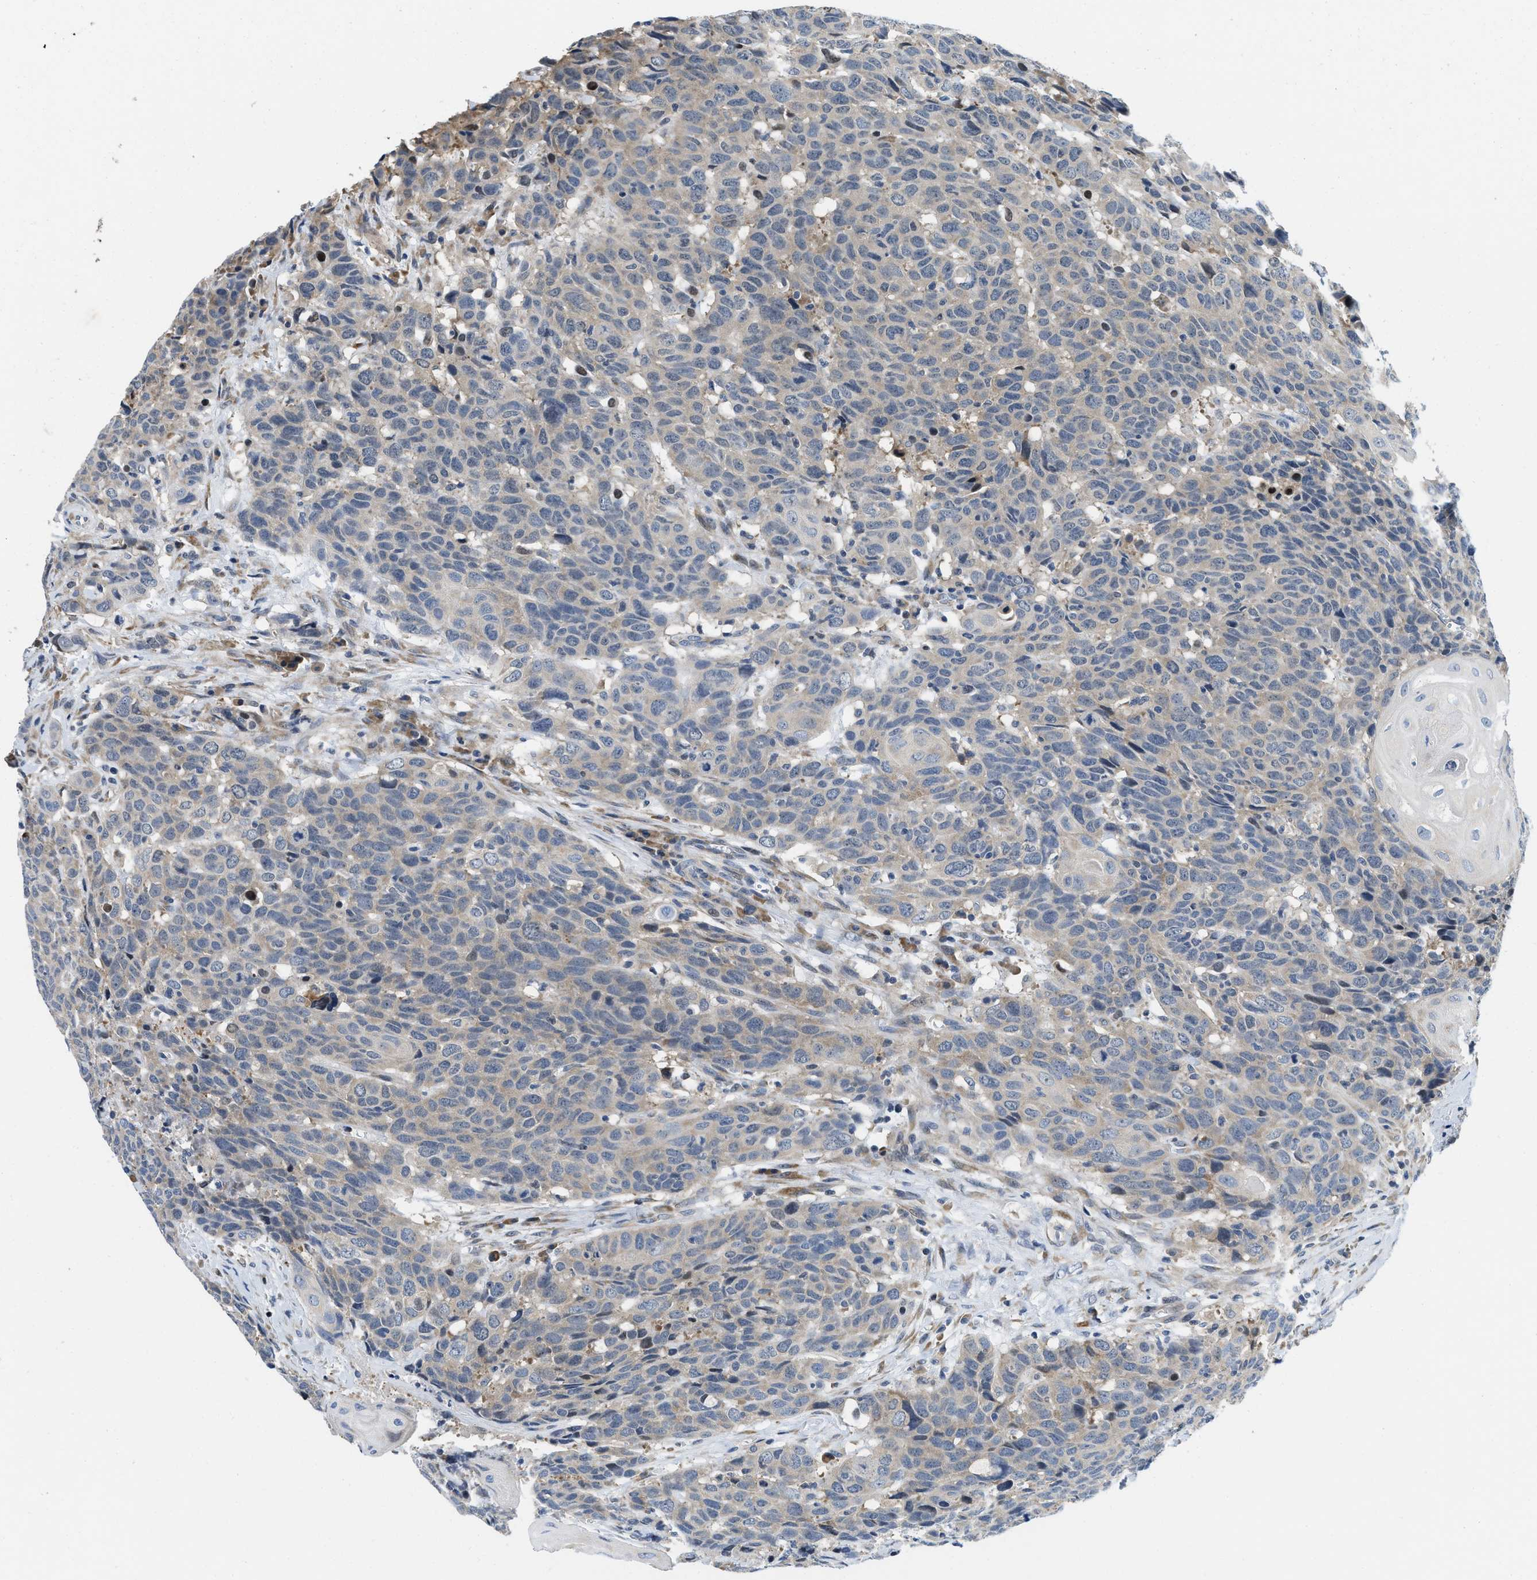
{"staining": {"intensity": "weak", "quantity": "<25%", "location": "cytoplasmic/membranous"}, "tissue": "head and neck cancer", "cell_type": "Tumor cells", "image_type": "cancer", "snomed": [{"axis": "morphology", "description": "Squamous cell carcinoma, NOS"}, {"axis": "topography", "description": "Head-Neck"}], "caption": "DAB immunohistochemical staining of head and neck cancer displays no significant expression in tumor cells.", "gene": "IKBKE", "patient": {"sex": "male", "age": 66}}